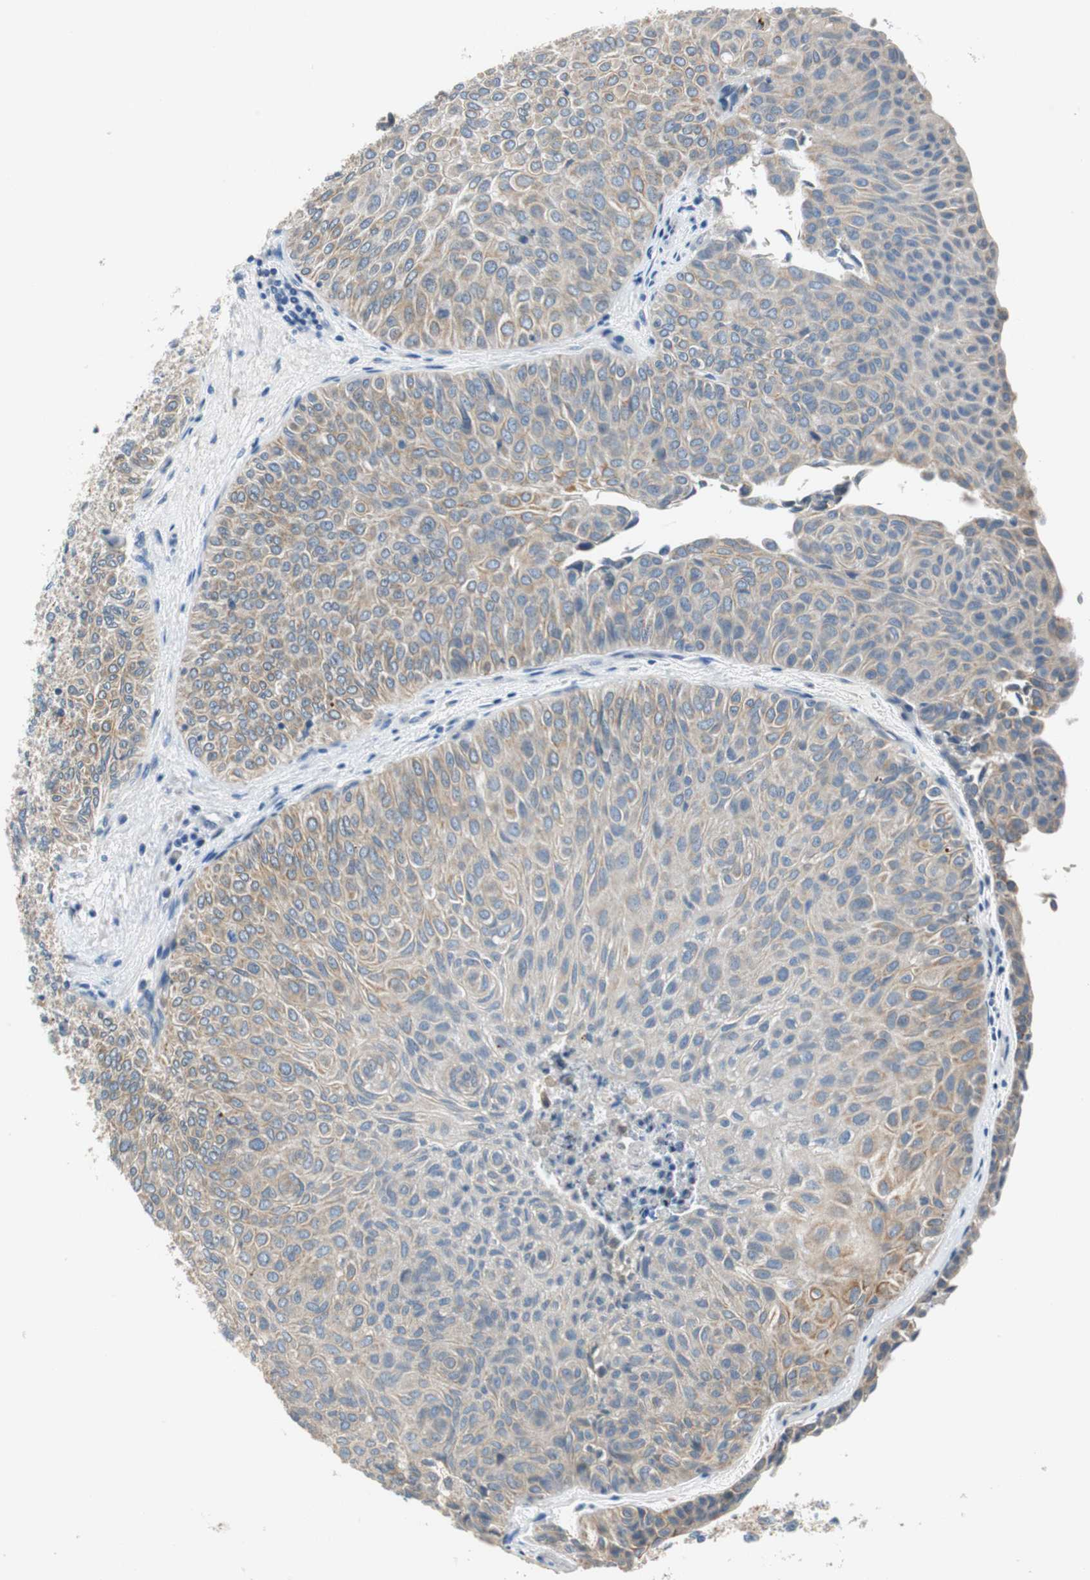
{"staining": {"intensity": "weak", "quantity": ">75%", "location": "cytoplasmic/membranous"}, "tissue": "urothelial cancer", "cell_type": "Tumor cells", "image_type": "cancer", "snomed": [{"axis": "morphology", "description": "Urothelial carcinoma, Low grade"}, {"axis": "topography", "description": "Urinary bladder"}], "caption": "IHC (DAB) staining of human urothelial cancer exhibits weak cytoplasmic/membranous protein positivity in about >75% of tumor cells.", "gene": "FADS2", "patient": {"sex": "male", "age": 78}}